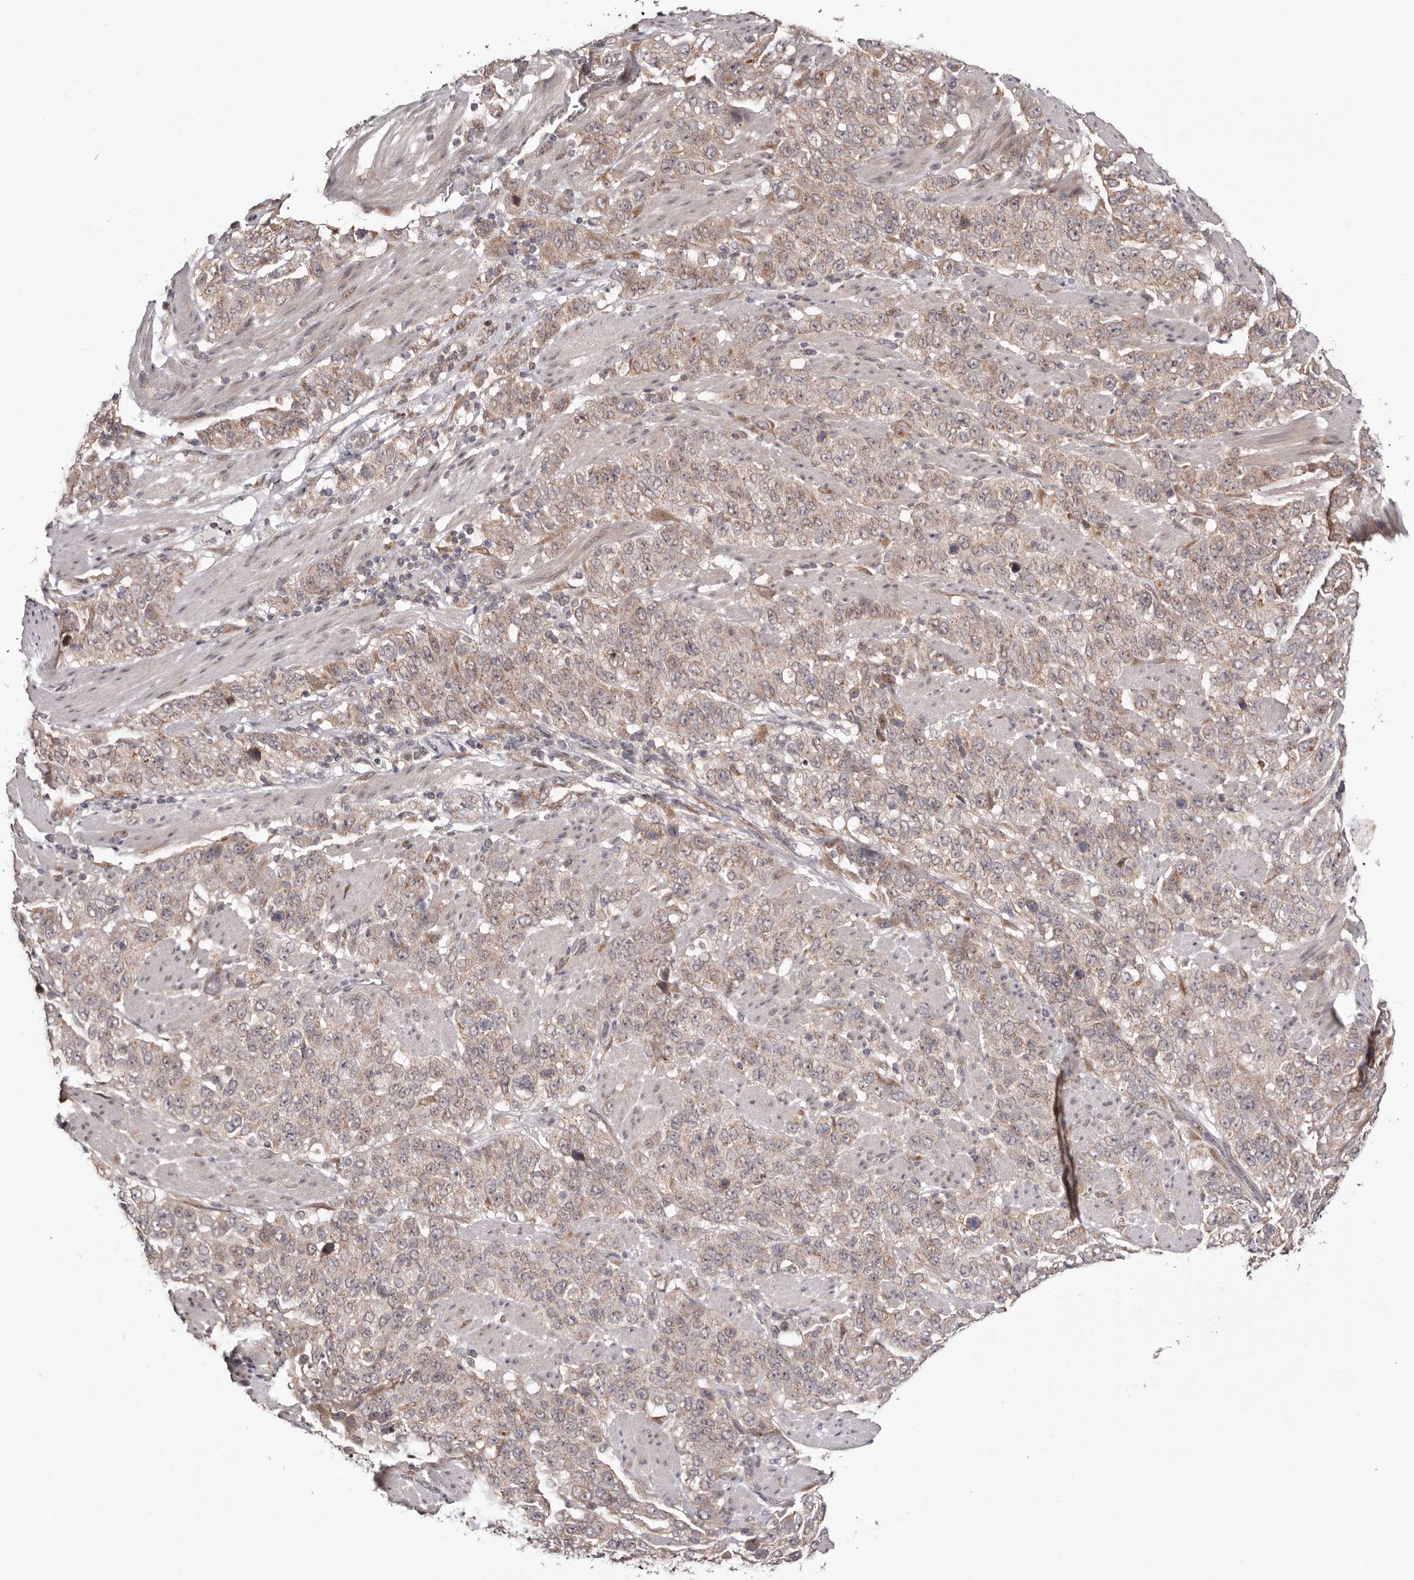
{"staining": {"intensity": "weak", "quantity": ">75%", "location": "cytoplasmic/membranous"}, "tissue": "stomach cancer", "cell_type": "Tumor cells", "image_type": "cancer", "snomed": [{"axis": "morphology", "description": "Adenocarcinoma, NOS"}, {"axis": "topography", "description": "Stomach"}], "caption": "Immunohistochemical staining of human stomach adenocarcinoma demonstrates low levels of weak cytoplasmic/membranous staining in about >75% of tumor cells.", "gene": "EGR3", "patient": {"sex": "male", "age": 48}}